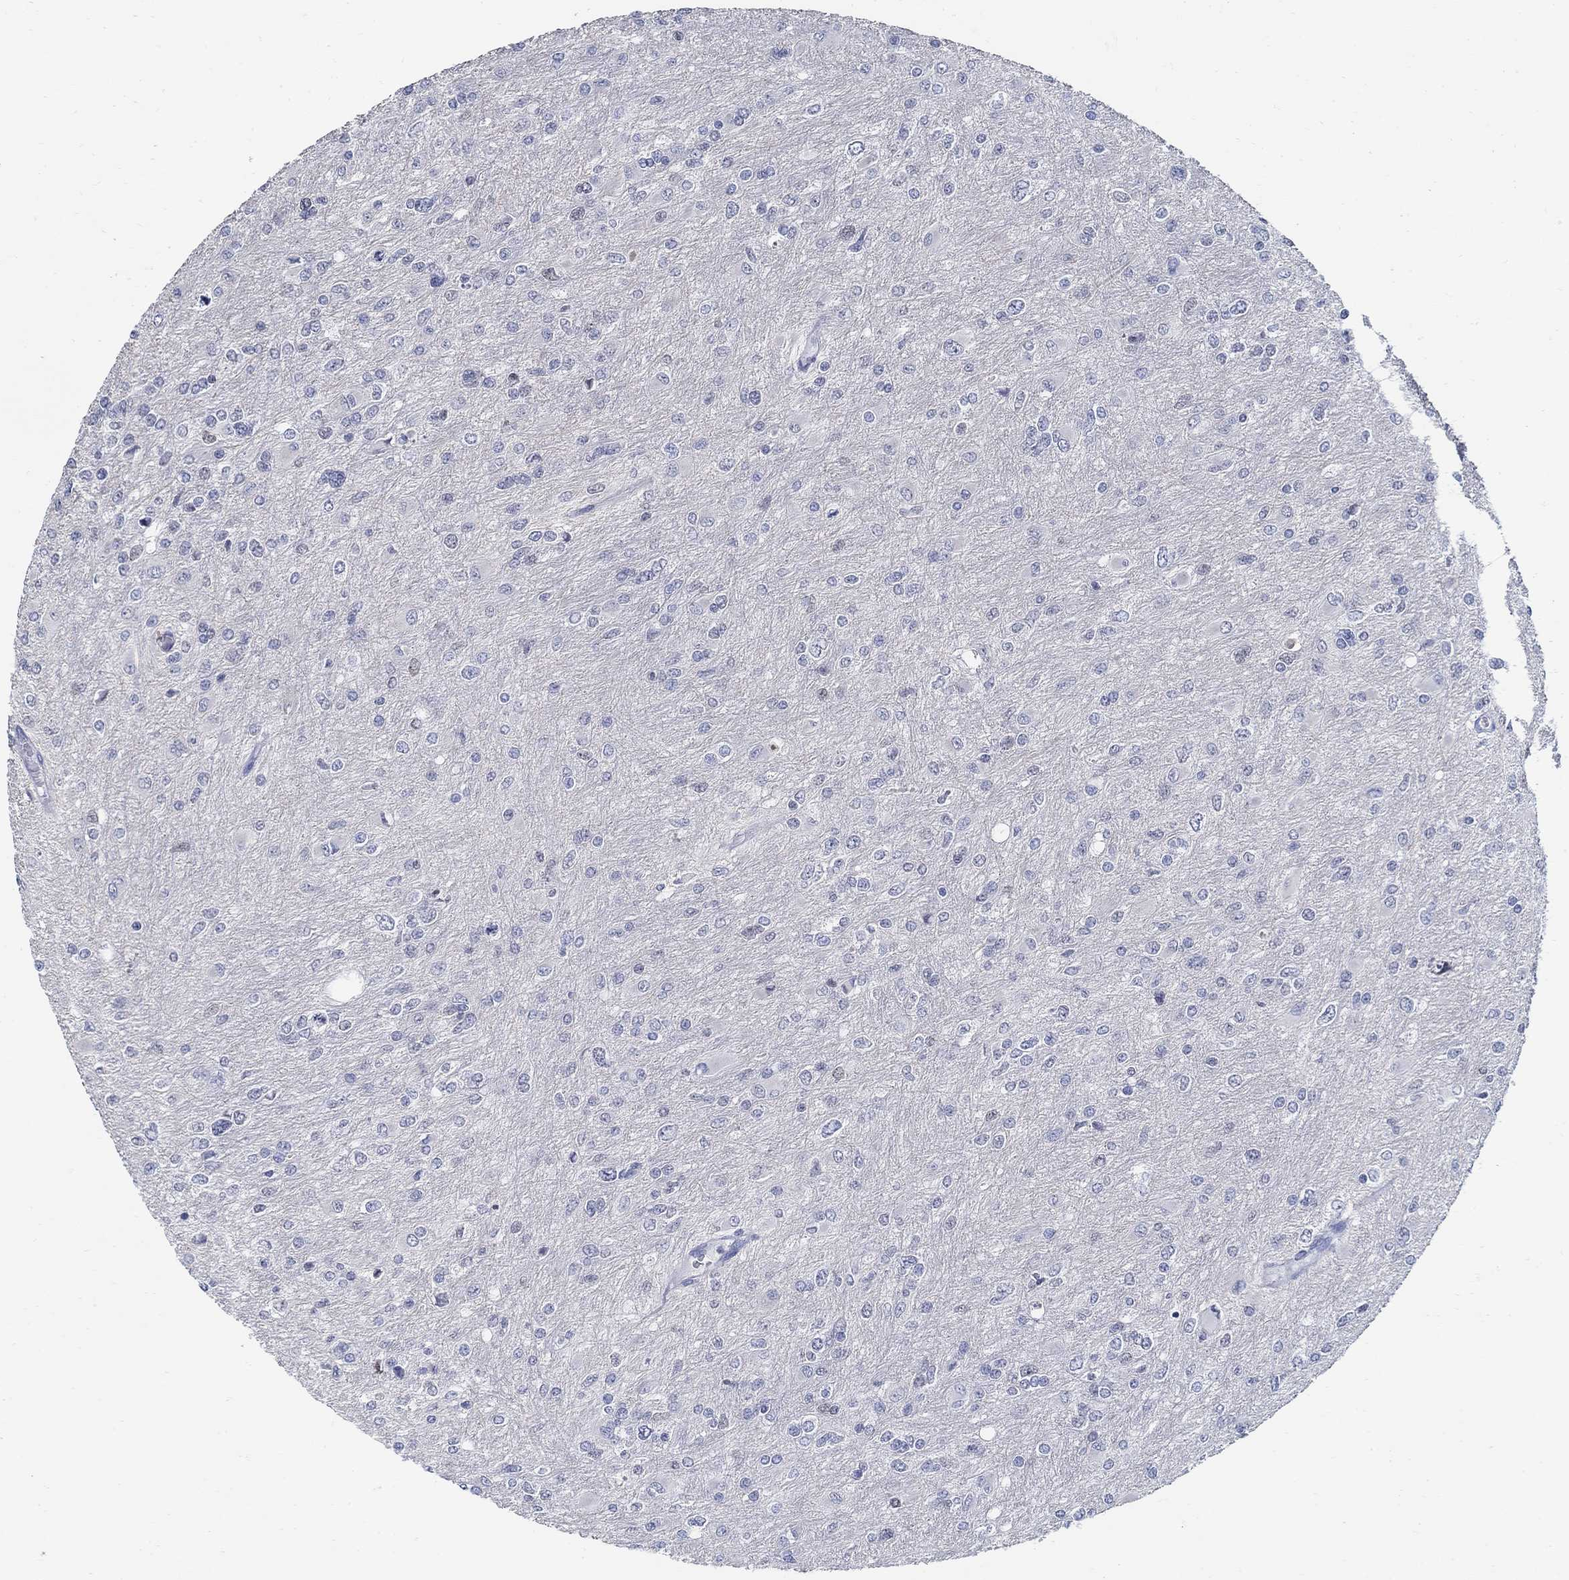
{"staining": {"intensity": "negative", "quantity": "none", "location": "none"}, "tissue": "glioma", "cell_type": "Tumor cells", "image_type": "cancer", "snomed": [{"axis": "morphology", "description": "Glioma, malignant, High grade"}, {"axis": "topography", "description": "Cerebral cortex"}], "caption": "A high-resolution micrograph shows immunohistochemistry (IHC) staining of malignant high-grade glioma, which shows no significant positivity in tumor cells. The staining is performed using DAB brown chromogen with nuclei counter-stained in using hematoxylin.", "gene": "USP29", "patient": {"sex": "female", "age": 36}}